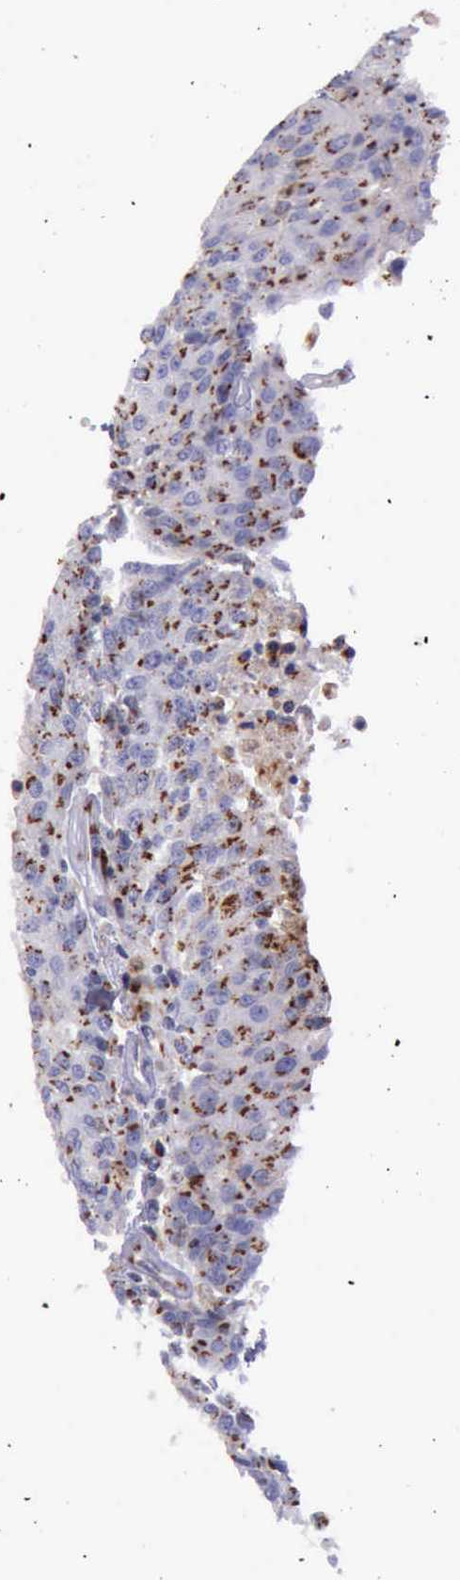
{"staining": {"intensity": "strong", "quantity": ">75%", "location": "cytoplasmic/membranous"}, "tissue": "urothelial cancer", "cell_type": "Tumor cells", "image_type": "cancer", "snomed": [{"axis": "morphology", "description": "Urothelial carcinoma, High grade"}, {"axis": "topography", "description": "Urinary bladder"}], "caption": "An IHC image of neoplastic tissue is shown. Protein staining in brown labels strong cytoplasmic/membranous positivity in urothelial carcinoma (high-grade) within tumor cells.", "gene": "GOLGA5", "patient": {"sex": "female", "age": 85}}